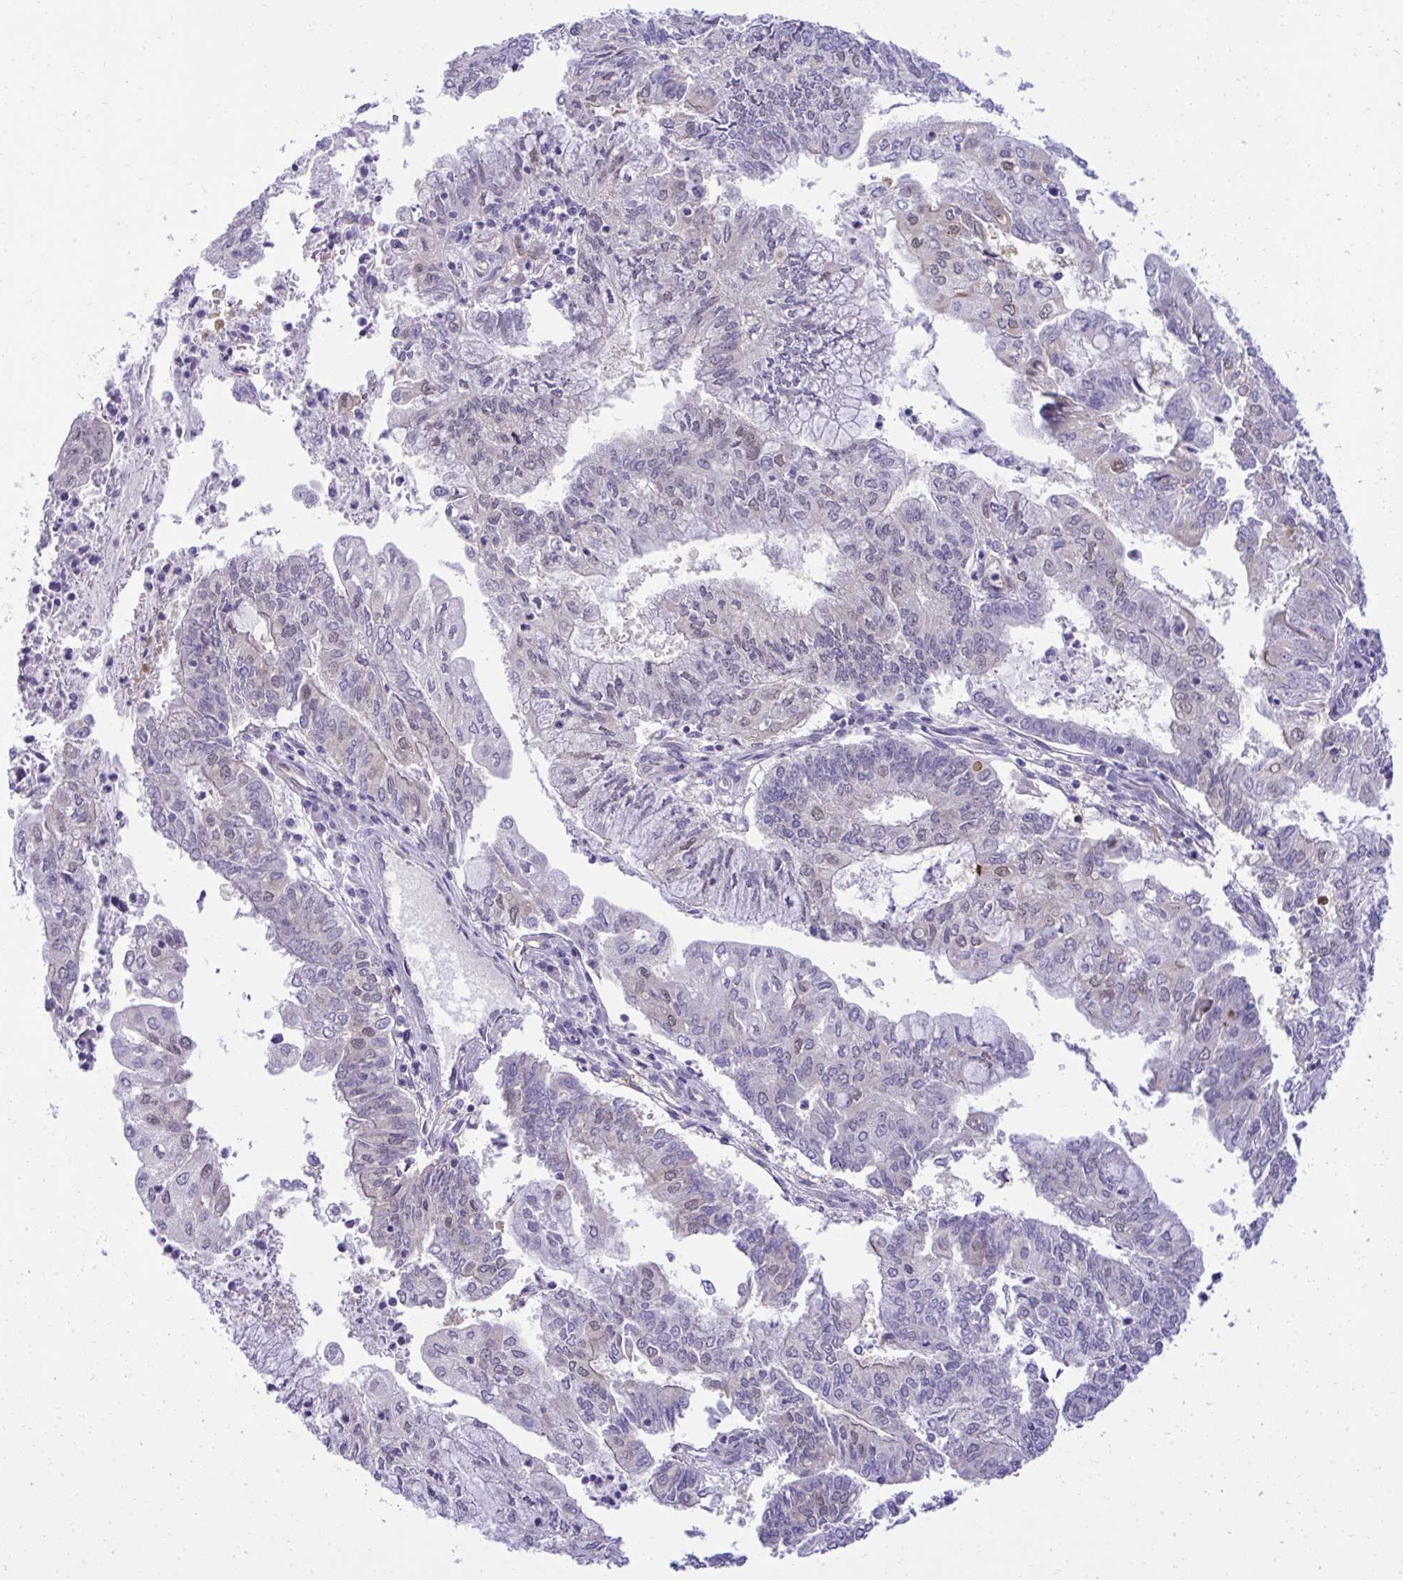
{"staining": {"intensity": "weak", "quantity": "<25%", "location": "nuclear"}, "tissue": "endometrial cancer", "cell_type": "Tumor cells", "image_type": "cancer", "snomed": [{"axis": "morphology", "description": "Adenocarcinoma, NOS"}, {"axis": "topography", "description": "Endometrium"}], "caption": "Immunohistochemistry histopathology image of neoplastic tissue: human adenocarcinoma (endometrial) stained with DAB (3,3'-diaminobenzidine) reveals no significant protein staining in tumor cells.", "gene": "PGM2L1", "patient": {"sex": "female", "age": 61}}